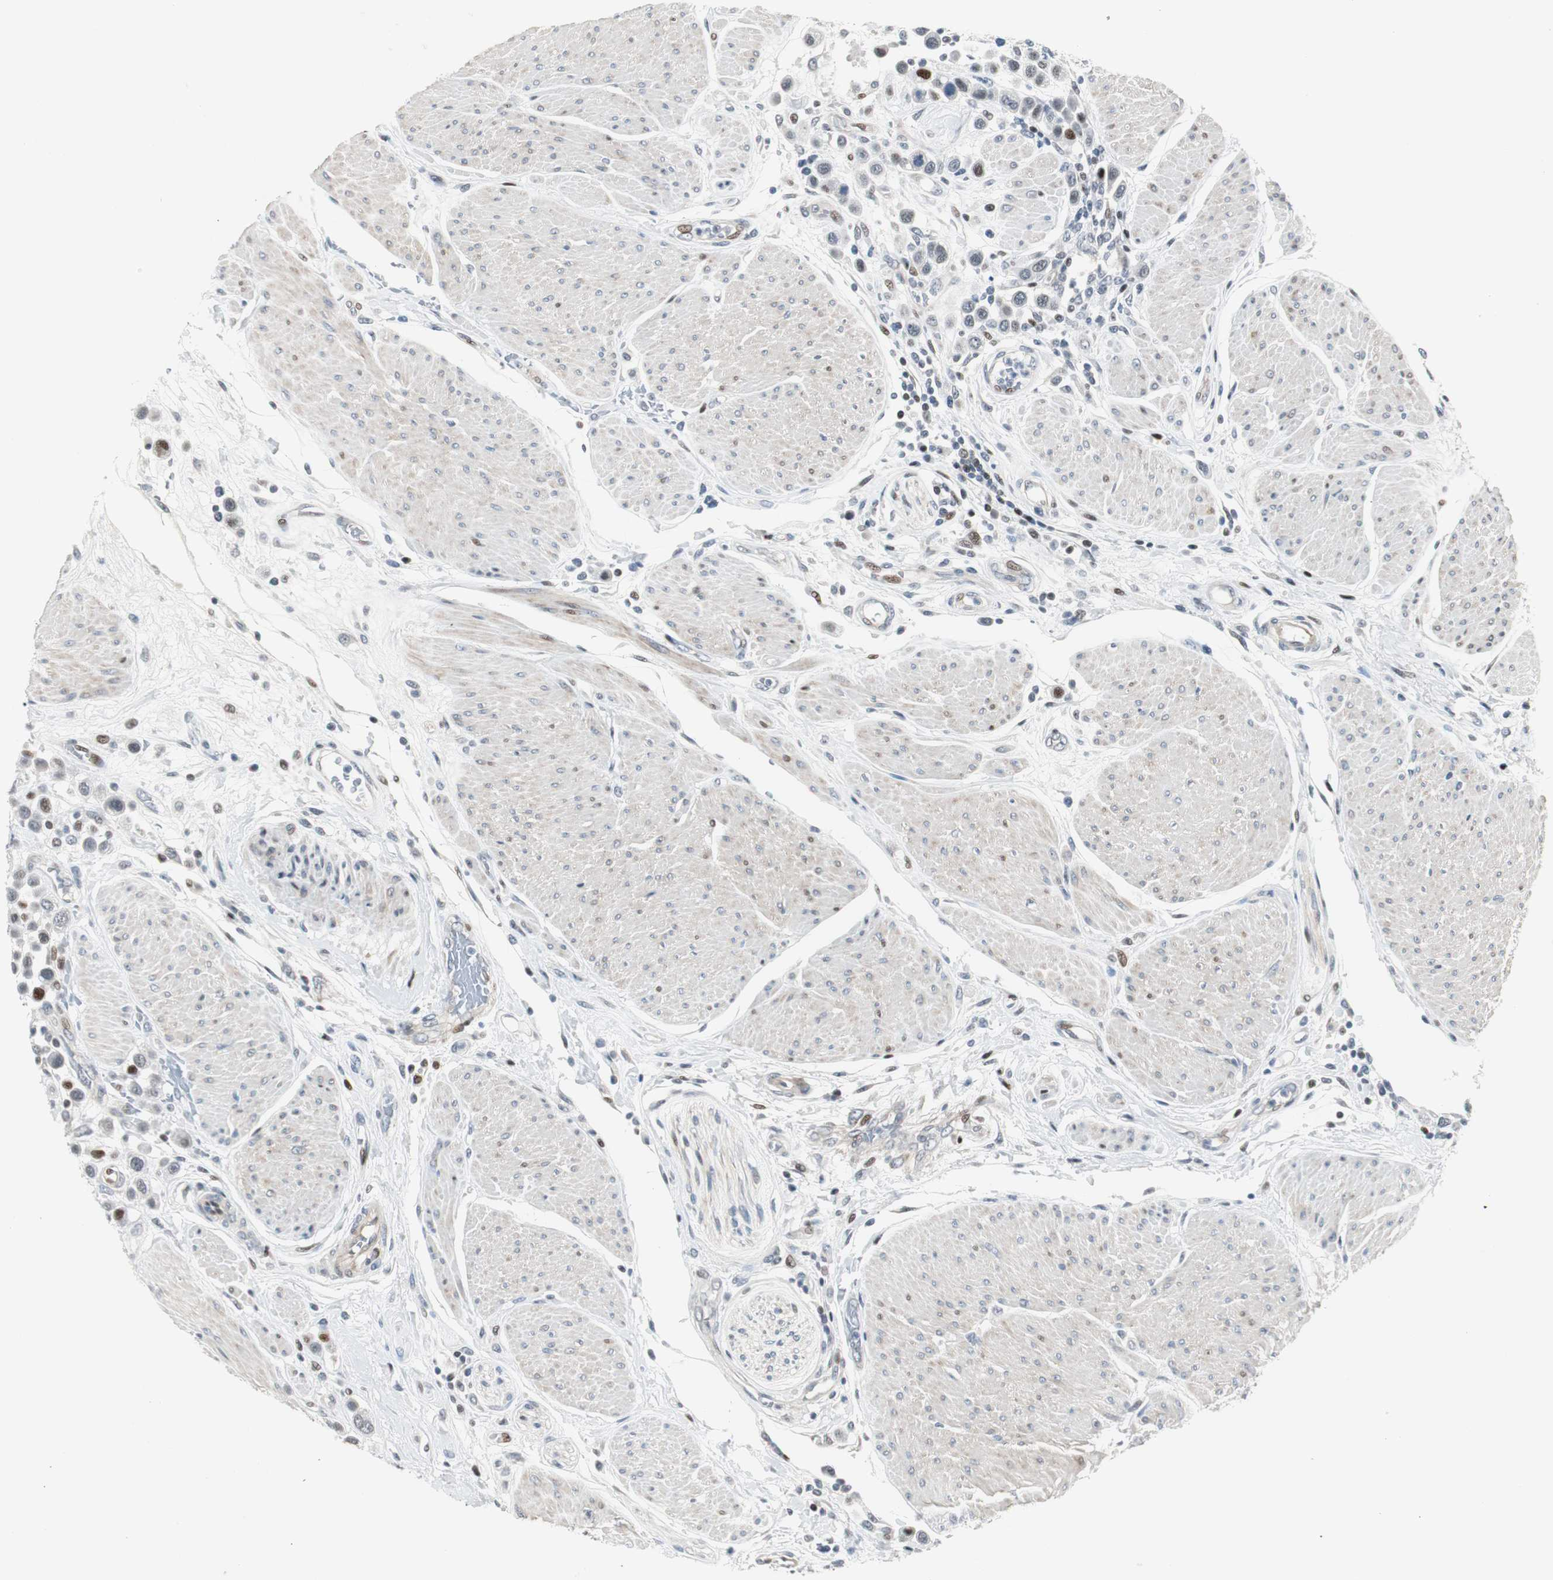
{"staining": {"intensity": "weak", "quantity": "<25%", "location": "nuclear"}, "tissue": "urothelial cancer", "cell_type": "Tumor cells", "image_type": "cancer", "snomed": [{"axis": "morphology", "description": "Urothelial carcinoma, High grade"}, {"axis": "topography", "description": "Urinary bladder"}], "caption": "A histopathology image of urothelial cancer stained for a protein exhibits no brown staining in tumor cells.", "gene": "RAD1", "patient": {"sex": "male", "age": 50}}